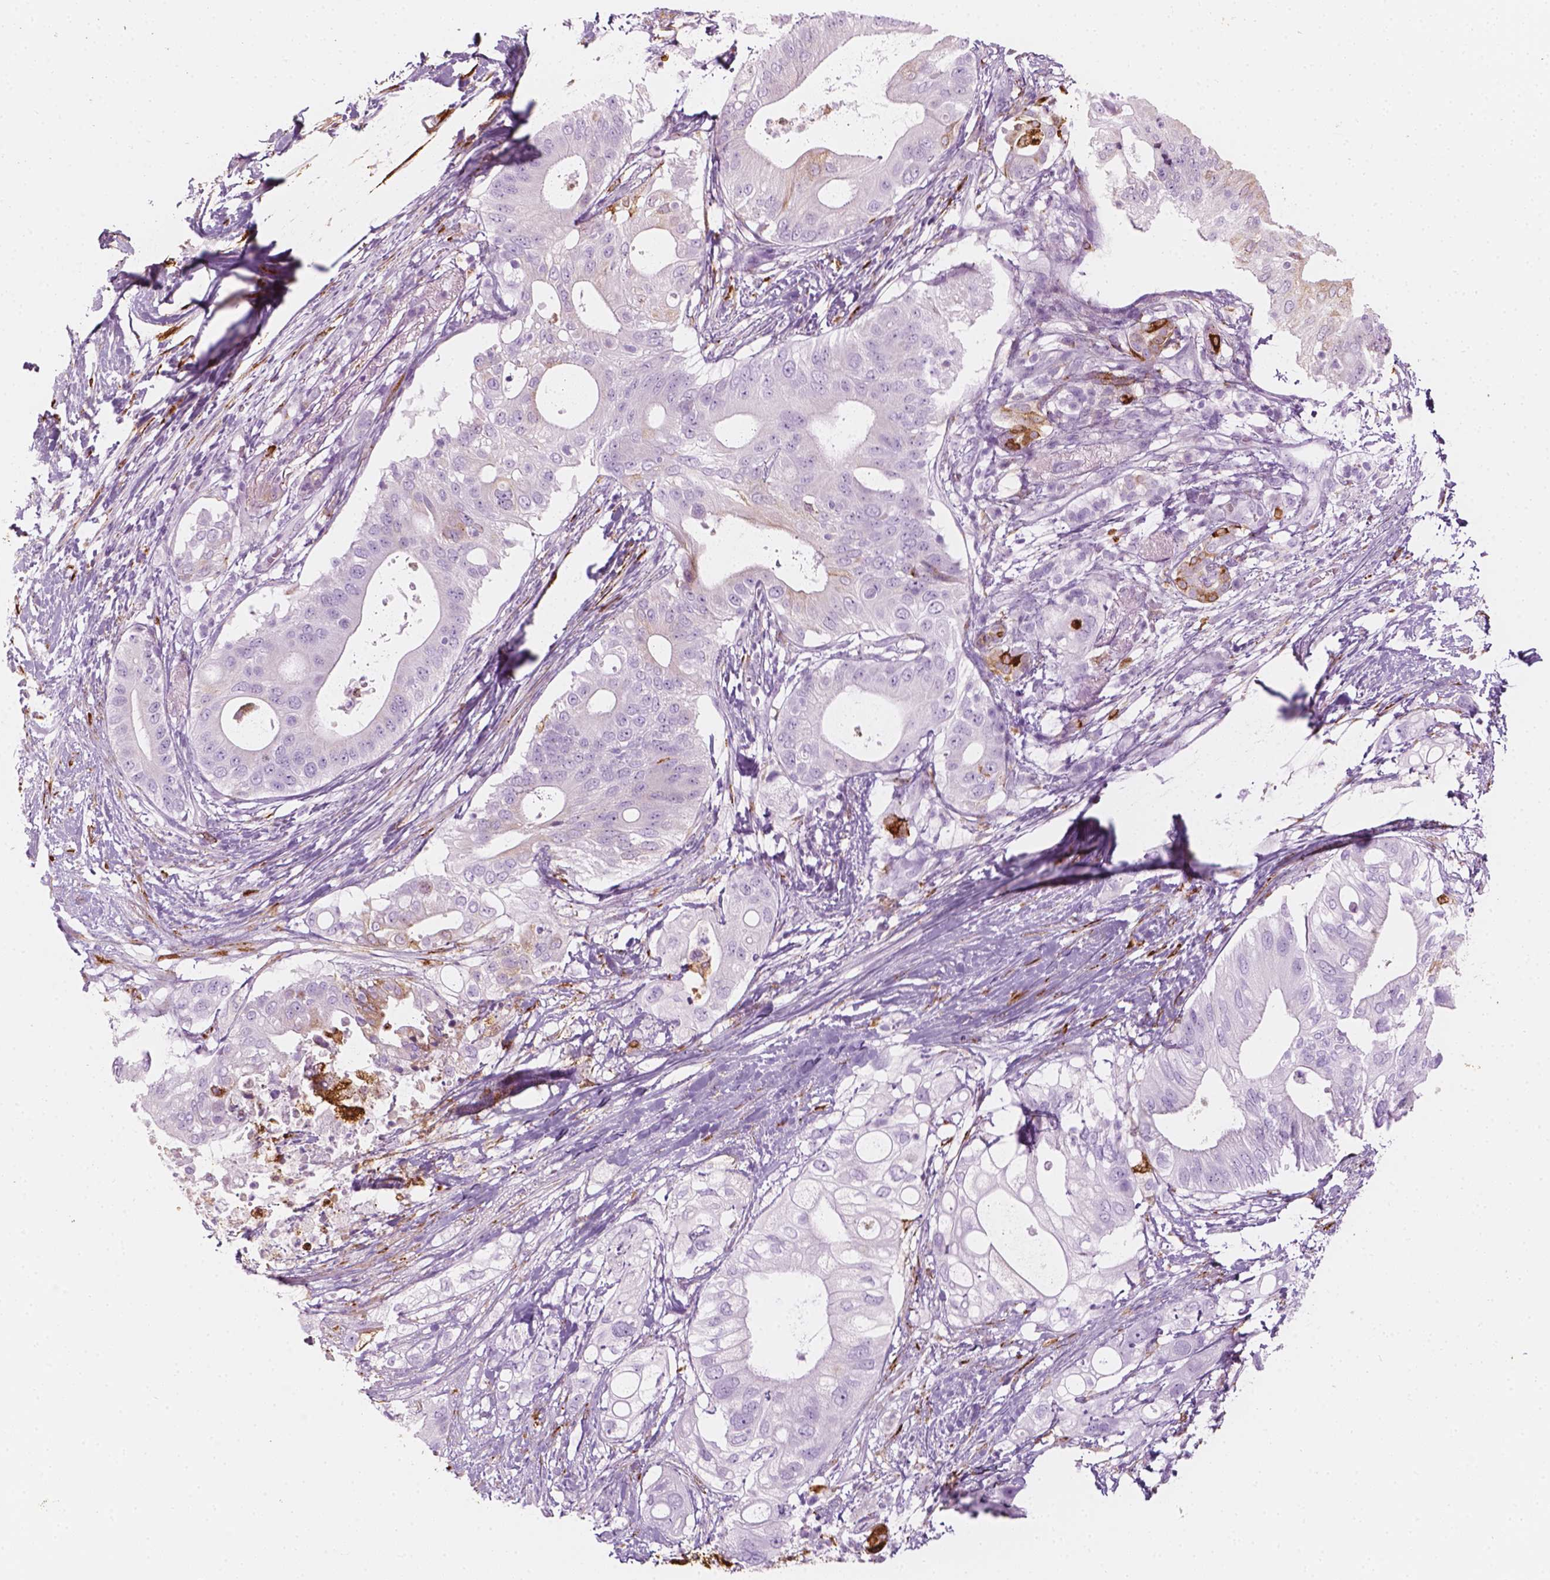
{"staining": {"intensity": "moderate", "quantity": "<25%", "location": "cytoplasmic/membranous"}, "tissue": "pancreatic cancer", "cell_type": "Tumor cells", "image_type": "cancer", "snomed": [{"axis": "morphology", "description": "Adenocarcinoma, NOS"}, {"axis": "topography", "description": "Pancreas"}], "caption": "Approximately <25% of tumor cells in human pancreatic adenocarcinoma reveal moderate cytoplasmic/membranous protein positivity as visualized by brown immunohistochemical staining.", "gene": "CES1", "patient": {"sex": "female", "age": 72}}